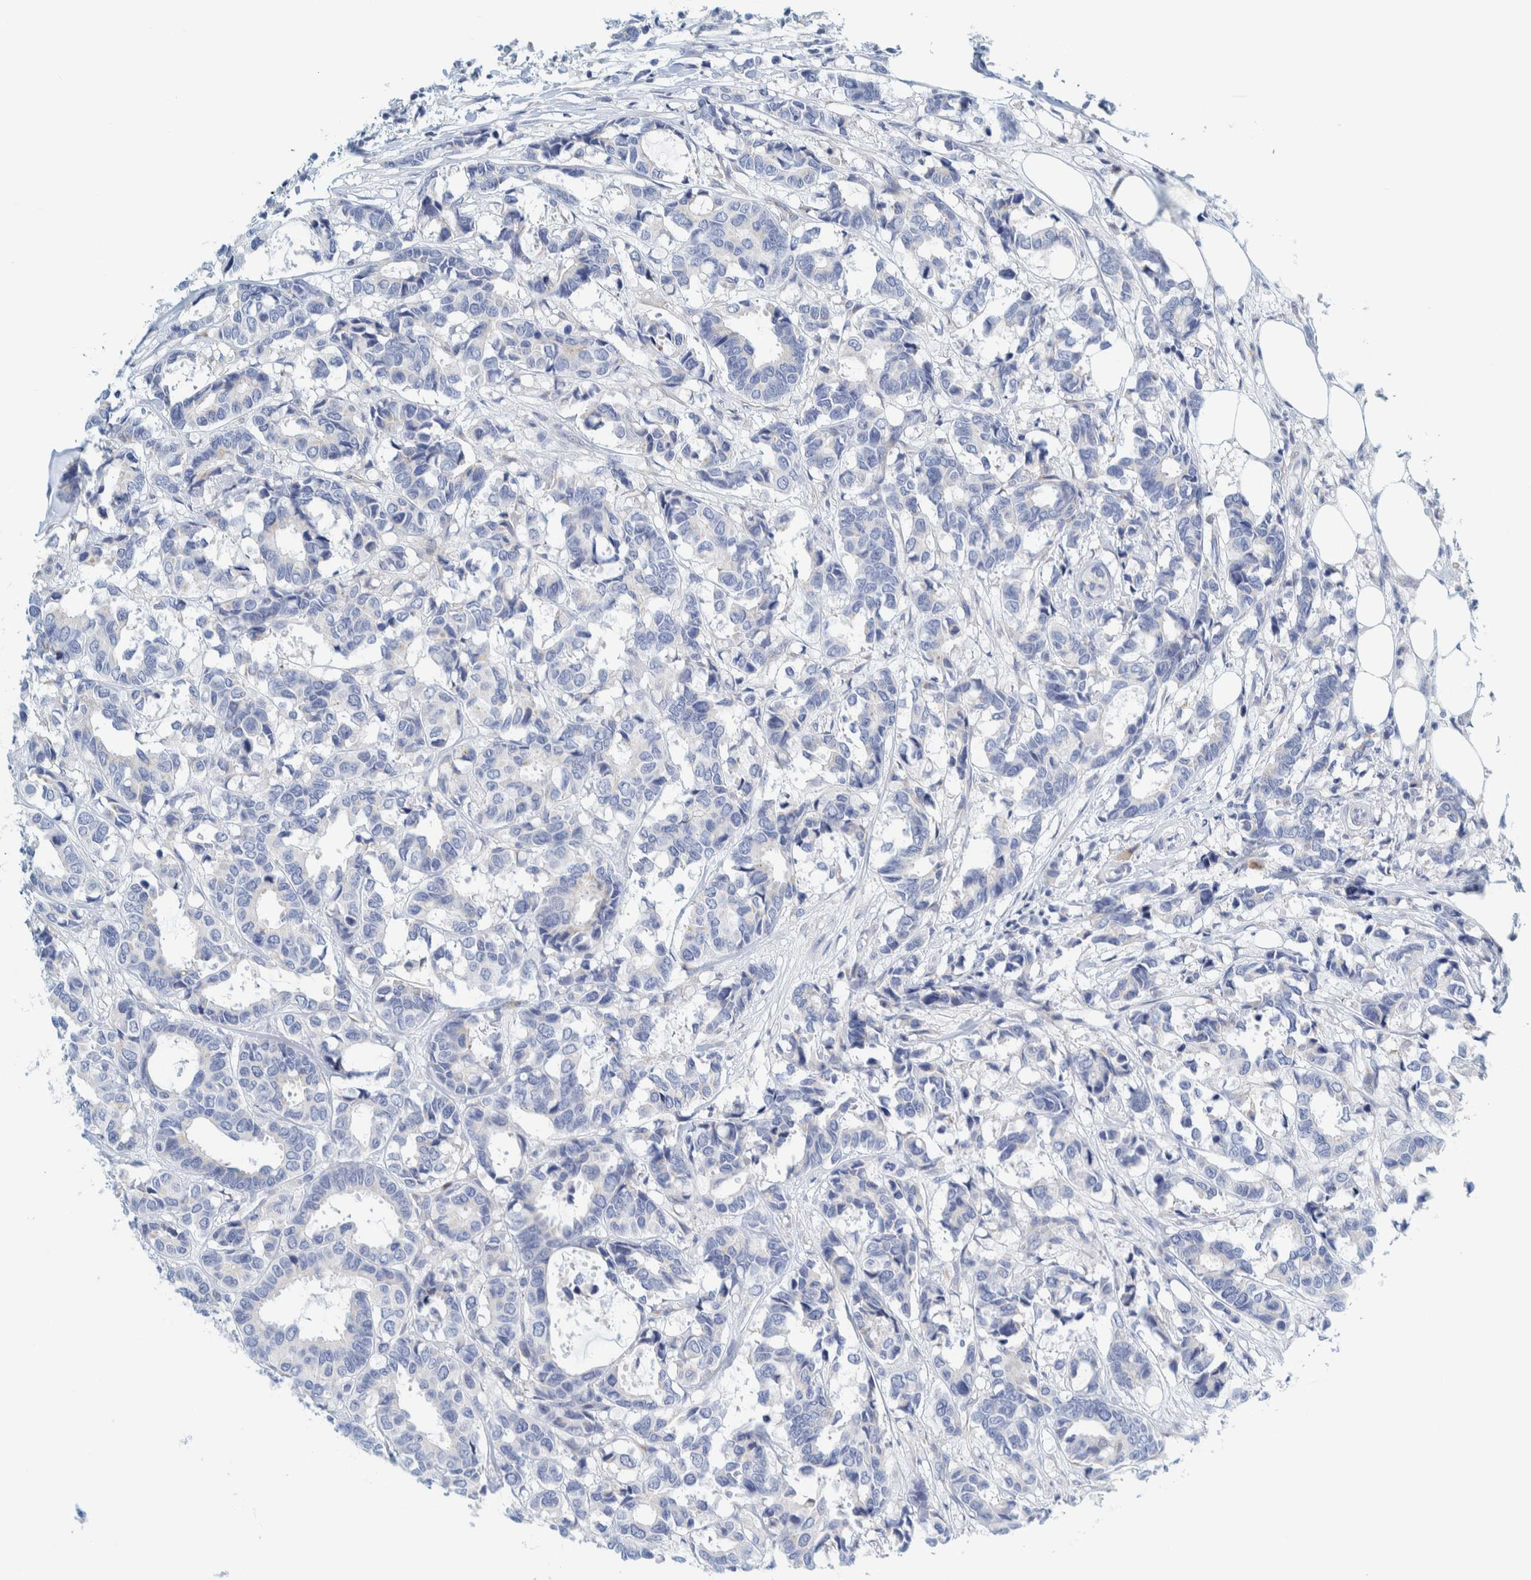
{"staining": {"intensity": "negative", "quantity": "none", "location": "none"}, "tissue": "breast cancer", "cell_type": "Tumor cells", "image_type": "cancer", "snomed": [{"axis": "morphology", "description": "Duct carcinoma"}, {"axis": "topography", "description": "Breast"}], "caption": "An immunohistochemistry (IHC) image of intraductal carcinoma (breast) is shown. There is no staining in tumor cells of intraductal carcinoma (breast). (Brightfield microscopy of DAB (3,3'-diaminobenzidine) immunohistochemistry (IHC) at high magnification).", "gene": "MOG", "patient": {"sex": "female", "age": 87}}